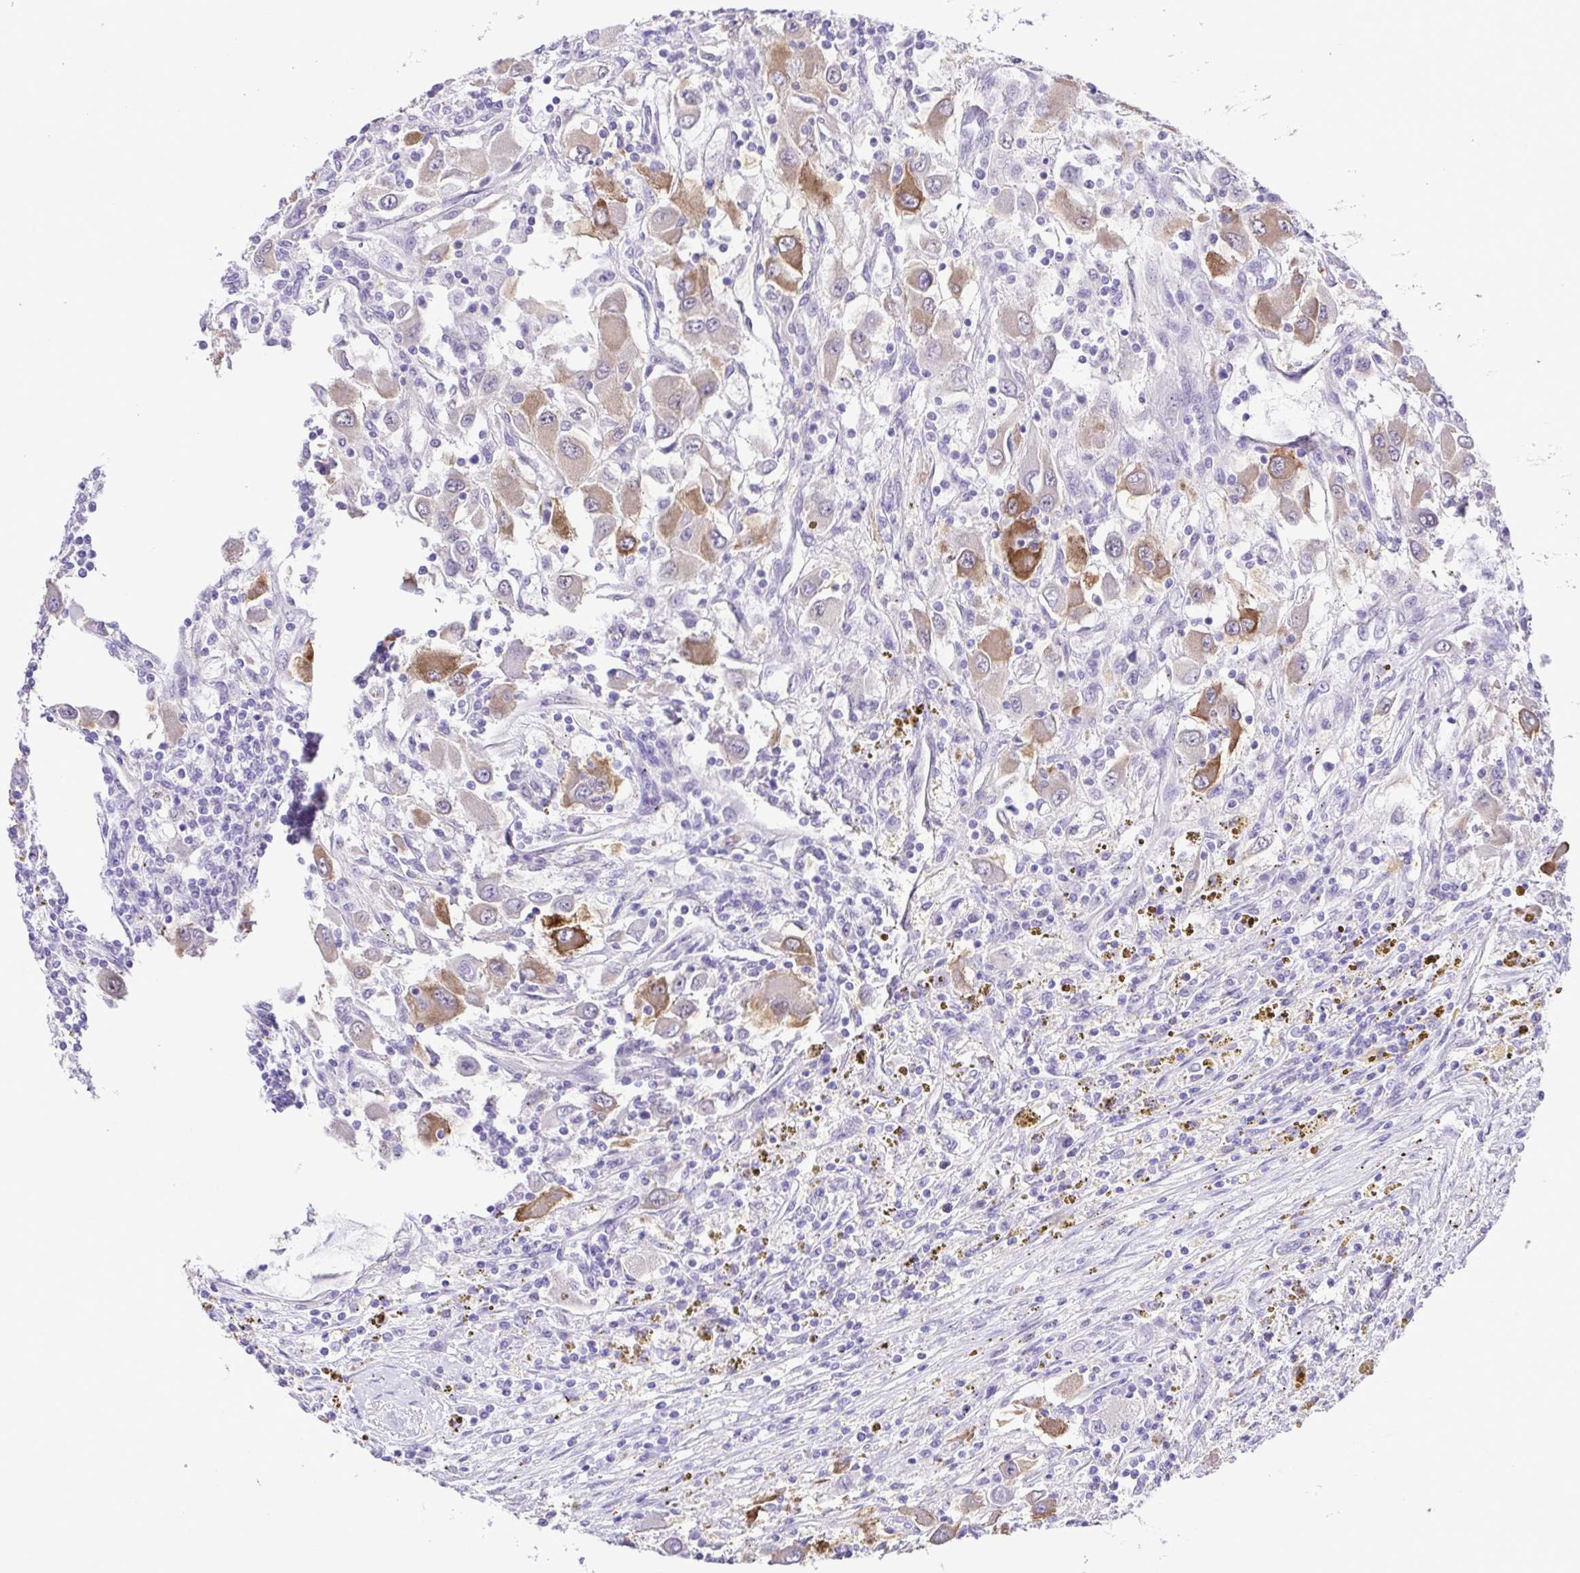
{"staining": {"intensity": "moderate", "quantity": "<25%", "location": "cytoplasmic/membranous"}, "tissue": "renal cancer", "cell_type": "Tumor cells", "image_type": "cancer", "snomed": [{"axis": "morphology", "description": "Adenocarcinoma, NOS"}, {"axis": "topography", "description": "Kidney"}], "caption": "Renal cancer stained with immunohistochemistry displays moderate cytoplasmic/membranous positivity in about <25% of tumor cells.", "gene": "DCLK2", "patient": {"sex": "female", "age": 67}}